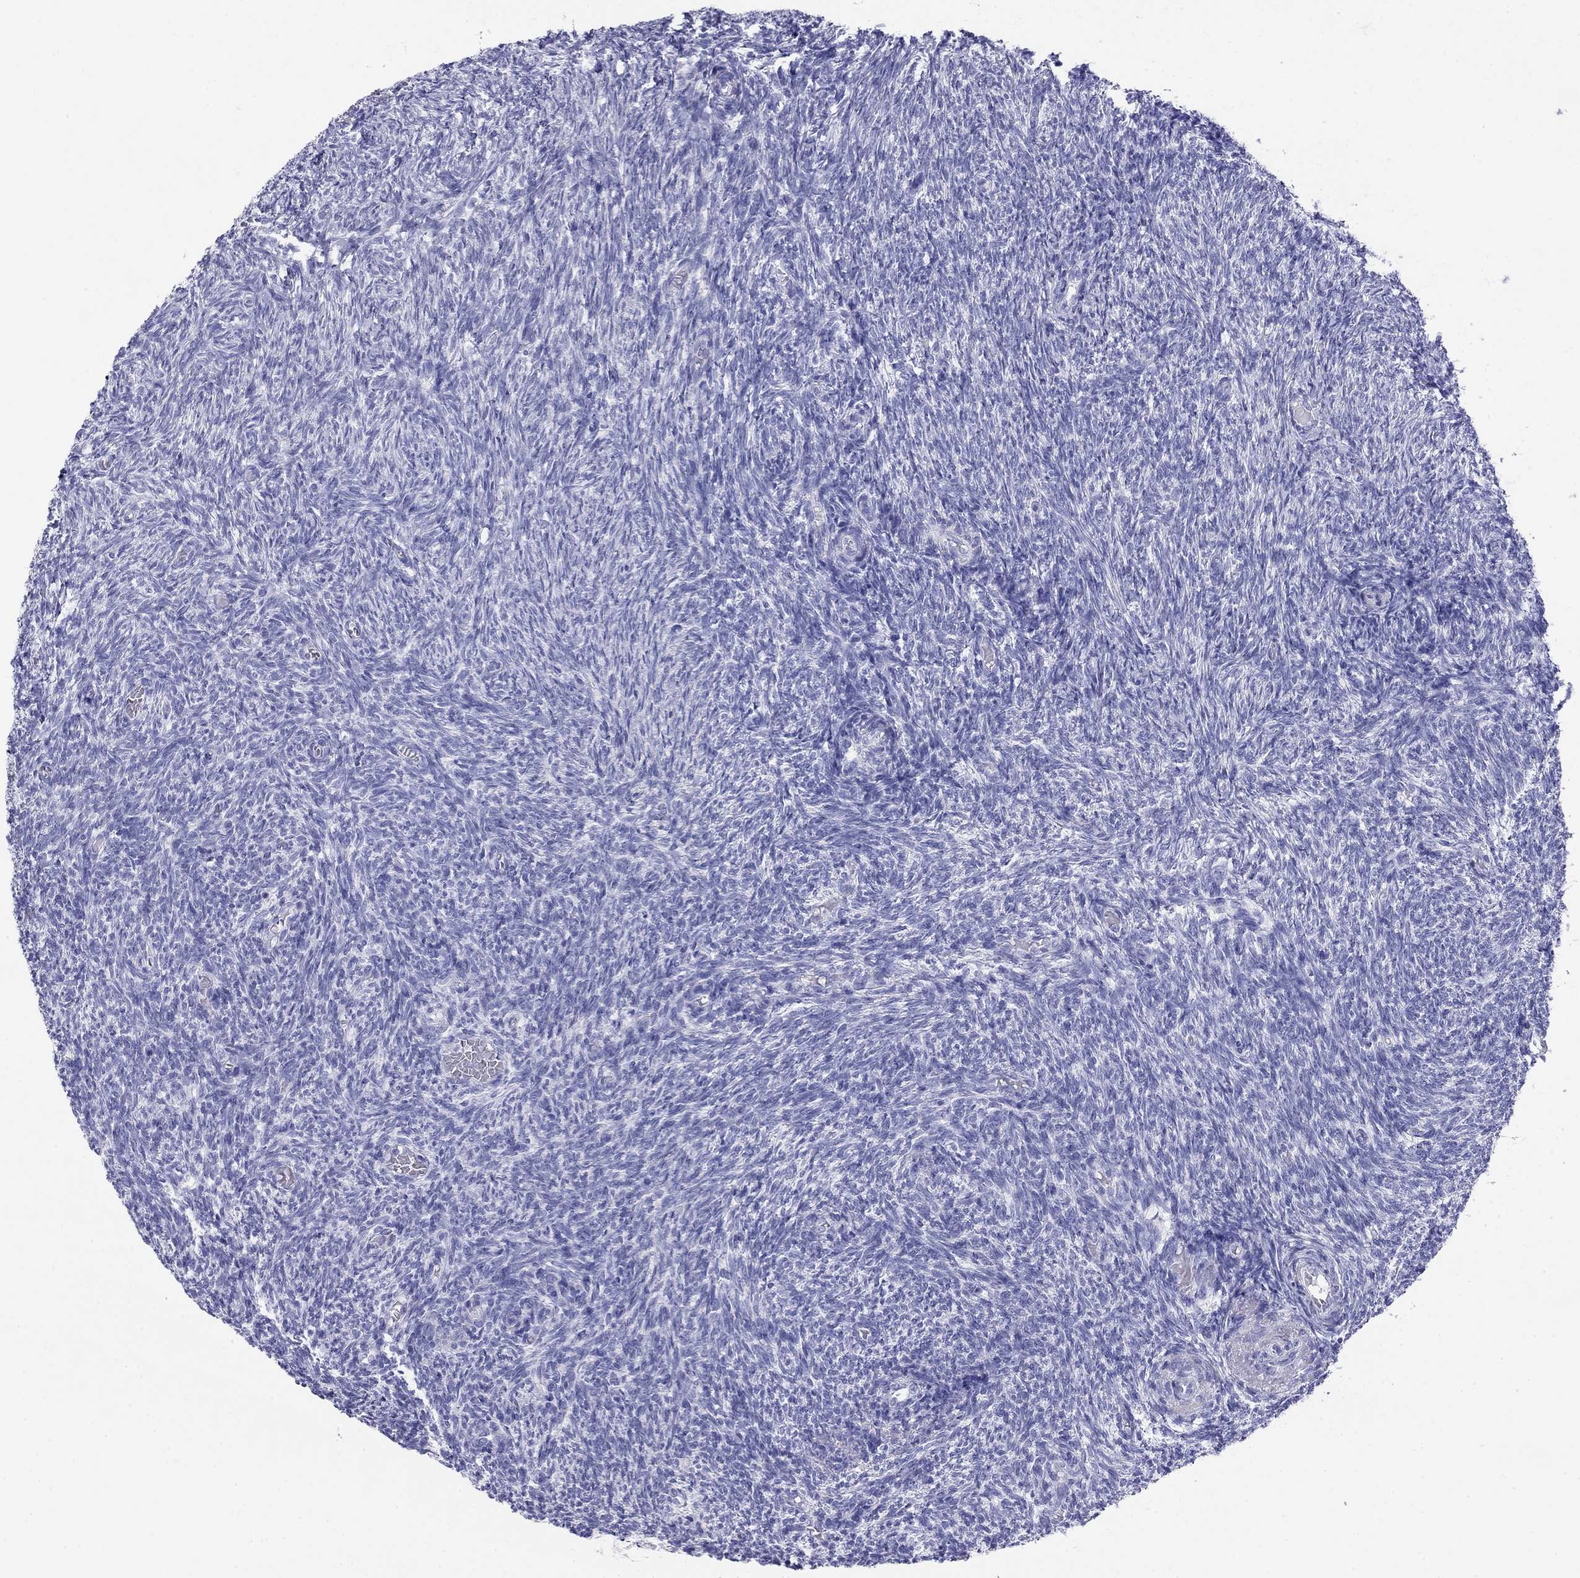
{"staining": {"intensity": "negative", "quantity": "none", "location": "none"}, "tissue": "ovary", "cell_type": "Follicle cells", "image_type": "normal", "snomed": [{"axis": "morphology", "description": "Normal tissue, NOS"}, {"axis": "topography", "description": "Ovary"}], "caption": "Photomicrograph shows no significant protein staining in follicle cells of unremarkable ovary.", "gene": "HLA", "patient": {"sex": "female", "age": 39}}